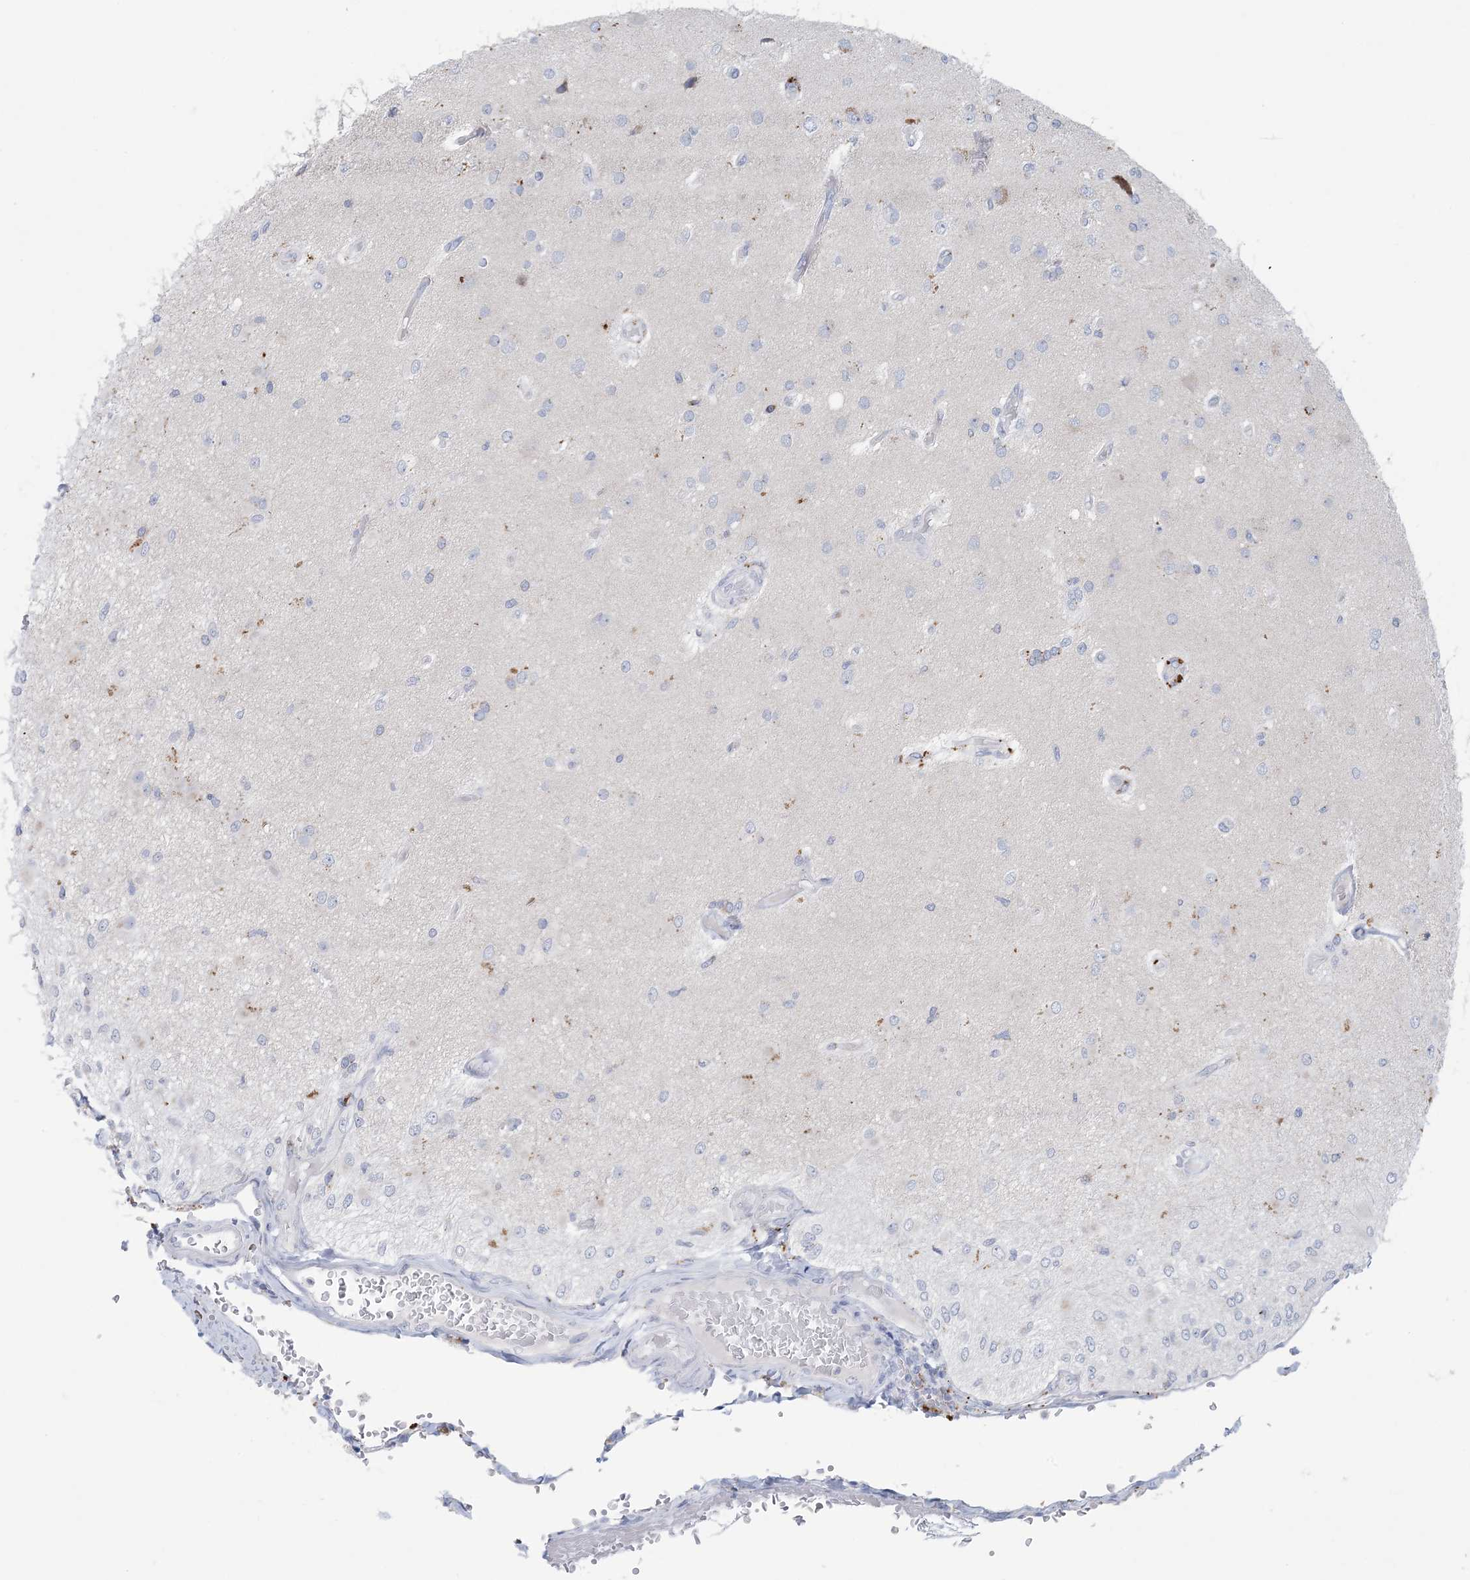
{"staining": {"intensity": "negative", "quantity": "none", "location": "none"}, "tissue": "glioma", "cell_type": "Tumor cells", "image_type": "cancer", "snomed": [{"axis": "morphology", "description": "Normal tissue, NOS"}, {"axis": "morphology", "description": "Glioma, malignant, High grade"}, {"axis": "topography", "description": "Cerebral cortex"}], "caption": "Photomicrograph shows no significant protein positivity in tumor cells of glioma. (Stains: DAB IHC with hematoxylin counter stain, Microscopy: brightfield microscopy at high magnification).", "gene": "GABRG1", "patient": {"sex": "male", "age": 77}}